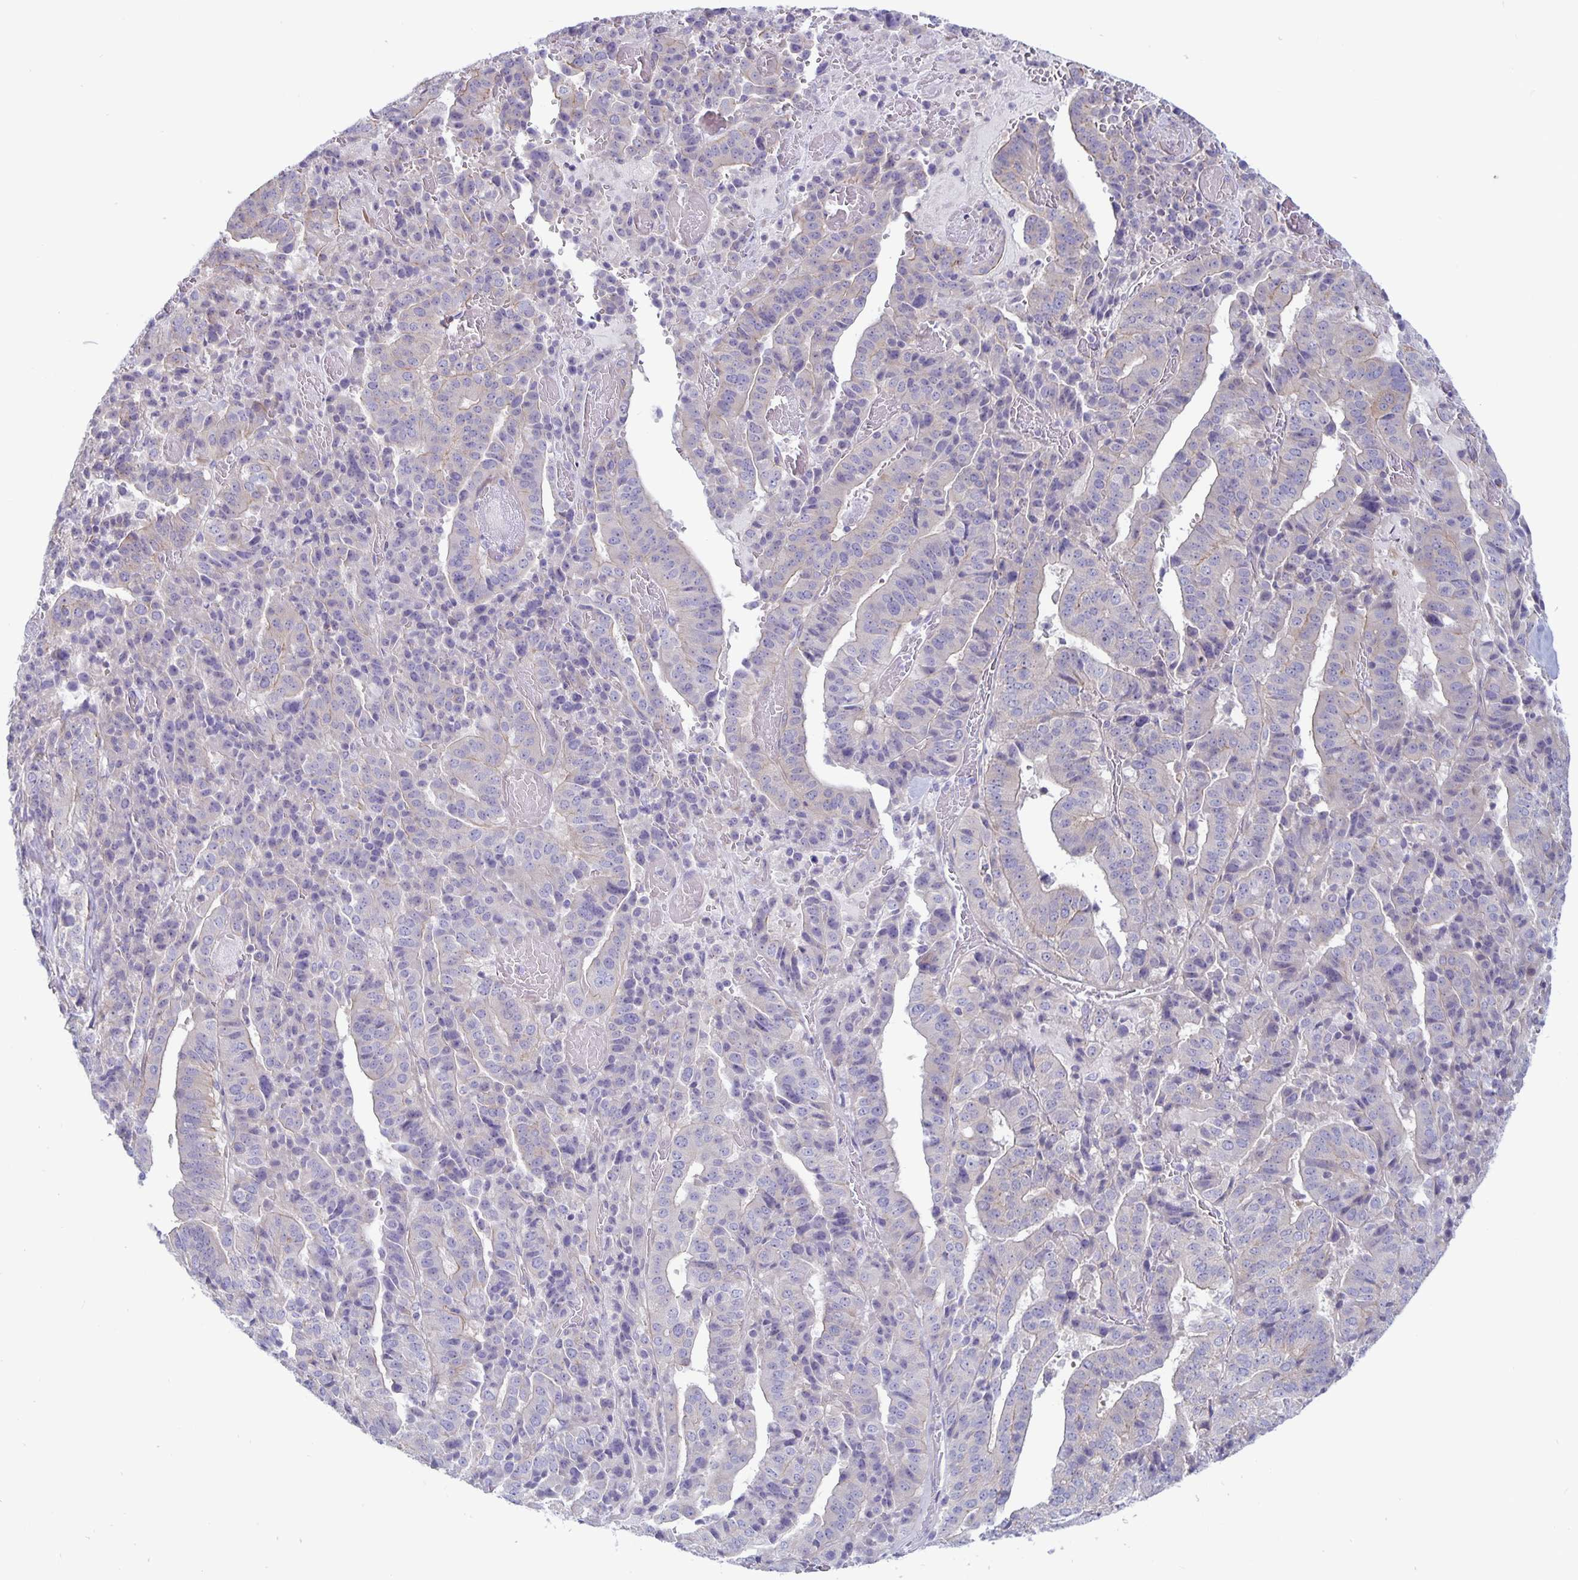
{"staining": {"intensity": "negative", "quantity": "none", "location": "none"}, "tissue": "stomach cancer", "cell_type": "Tumor cells", "image_type": "cancer", "snomed": [{"axis": "morphology", "description": "Adenocarcinoma, NOS"}, {"axis": "topography", "description": "Stomach"}], "caption": "Immunohistochemical staining of human adenocarcinoma (stomach) demonstrates no significant expression in tumor cells.", "gene": "PLCB3", "patient": {"sex": "male", "age": 48}}